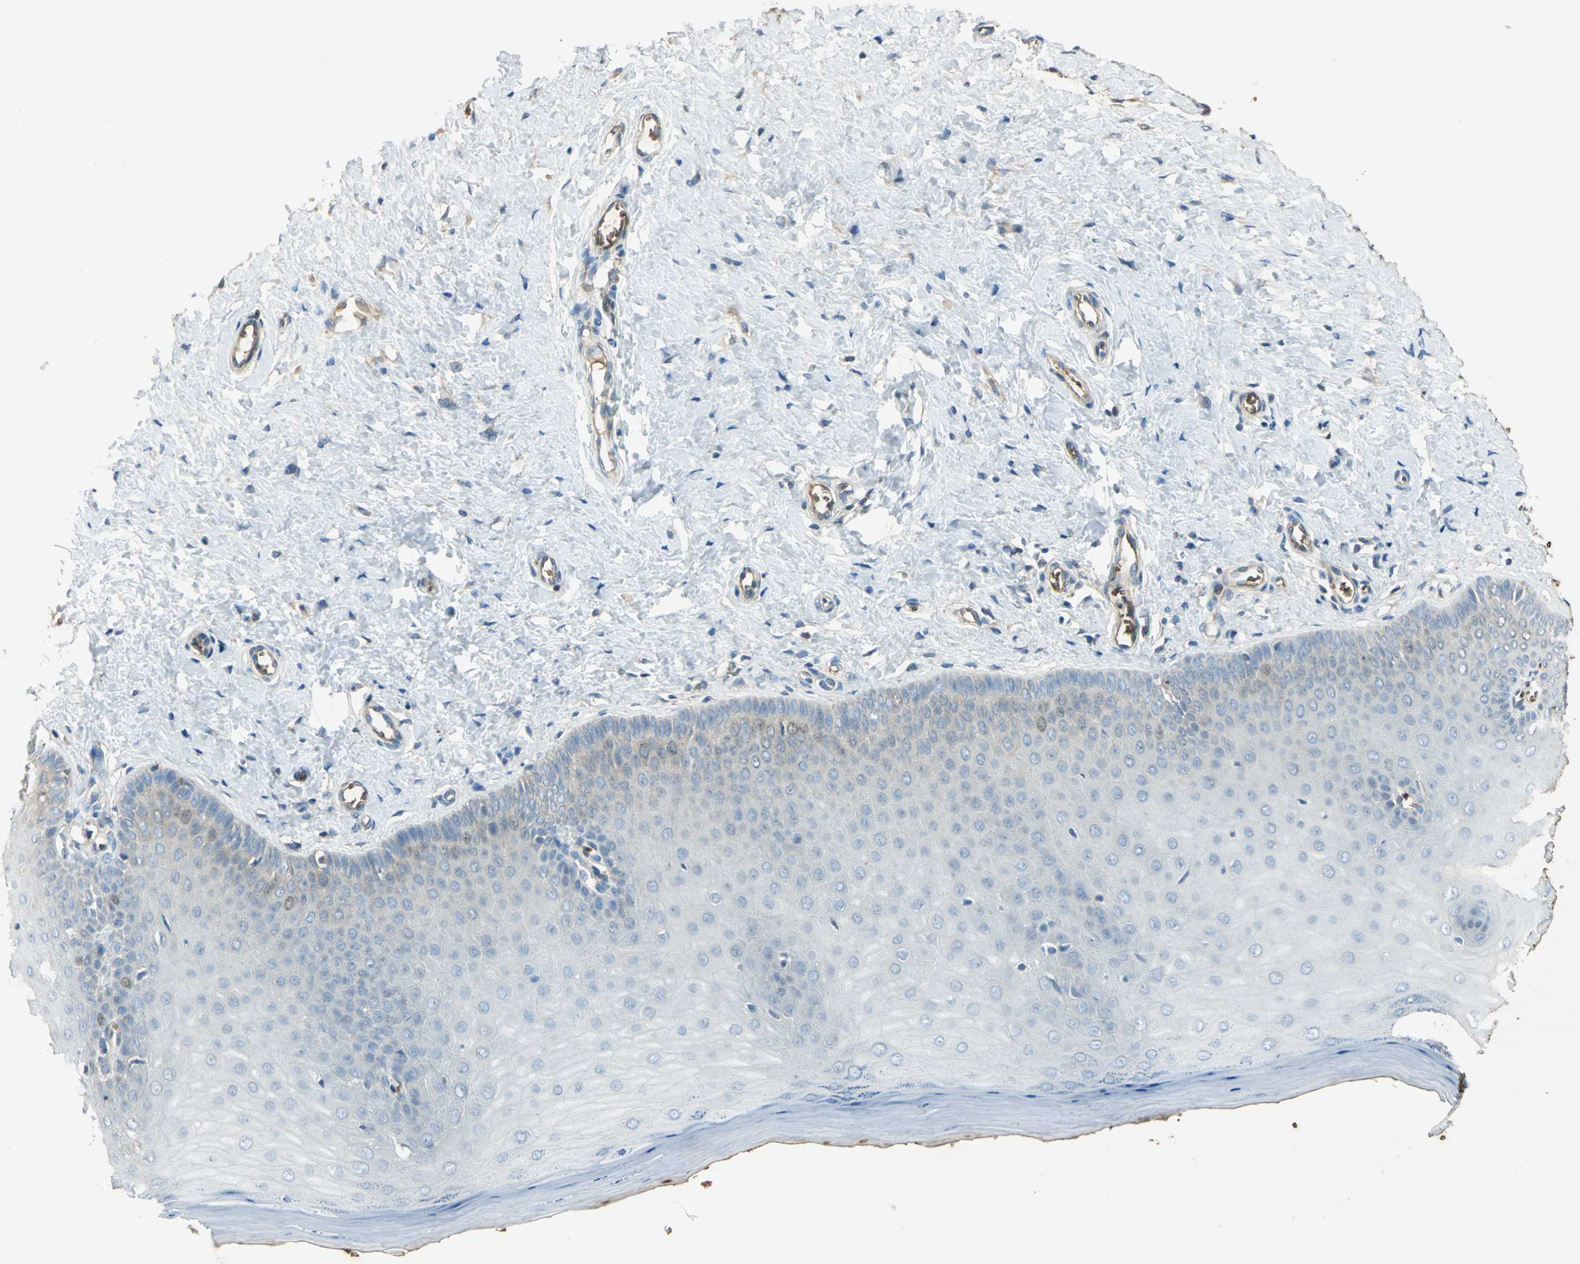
{"staining": {"intensity": "strong", "quantity": ">75%", "location": "cytoplasmic/membranous,nuclear"}, "tissue": "cervix", "cell_type": "Glandular cells", "image_type": "normal", "snomed": [{"axis": "morphology", "description": "Normal tissue, NOS"}, {"axis": "topography", "description": "Cervix"}], "caption": "The histopathology image exhibits a brown stain indicating the presence of a protein in the cytoplasmic/membranous,nuclear of glandular cells in cervix.", "gene": "DDAH1", "patient": {"sex": "female", "age": 55}}